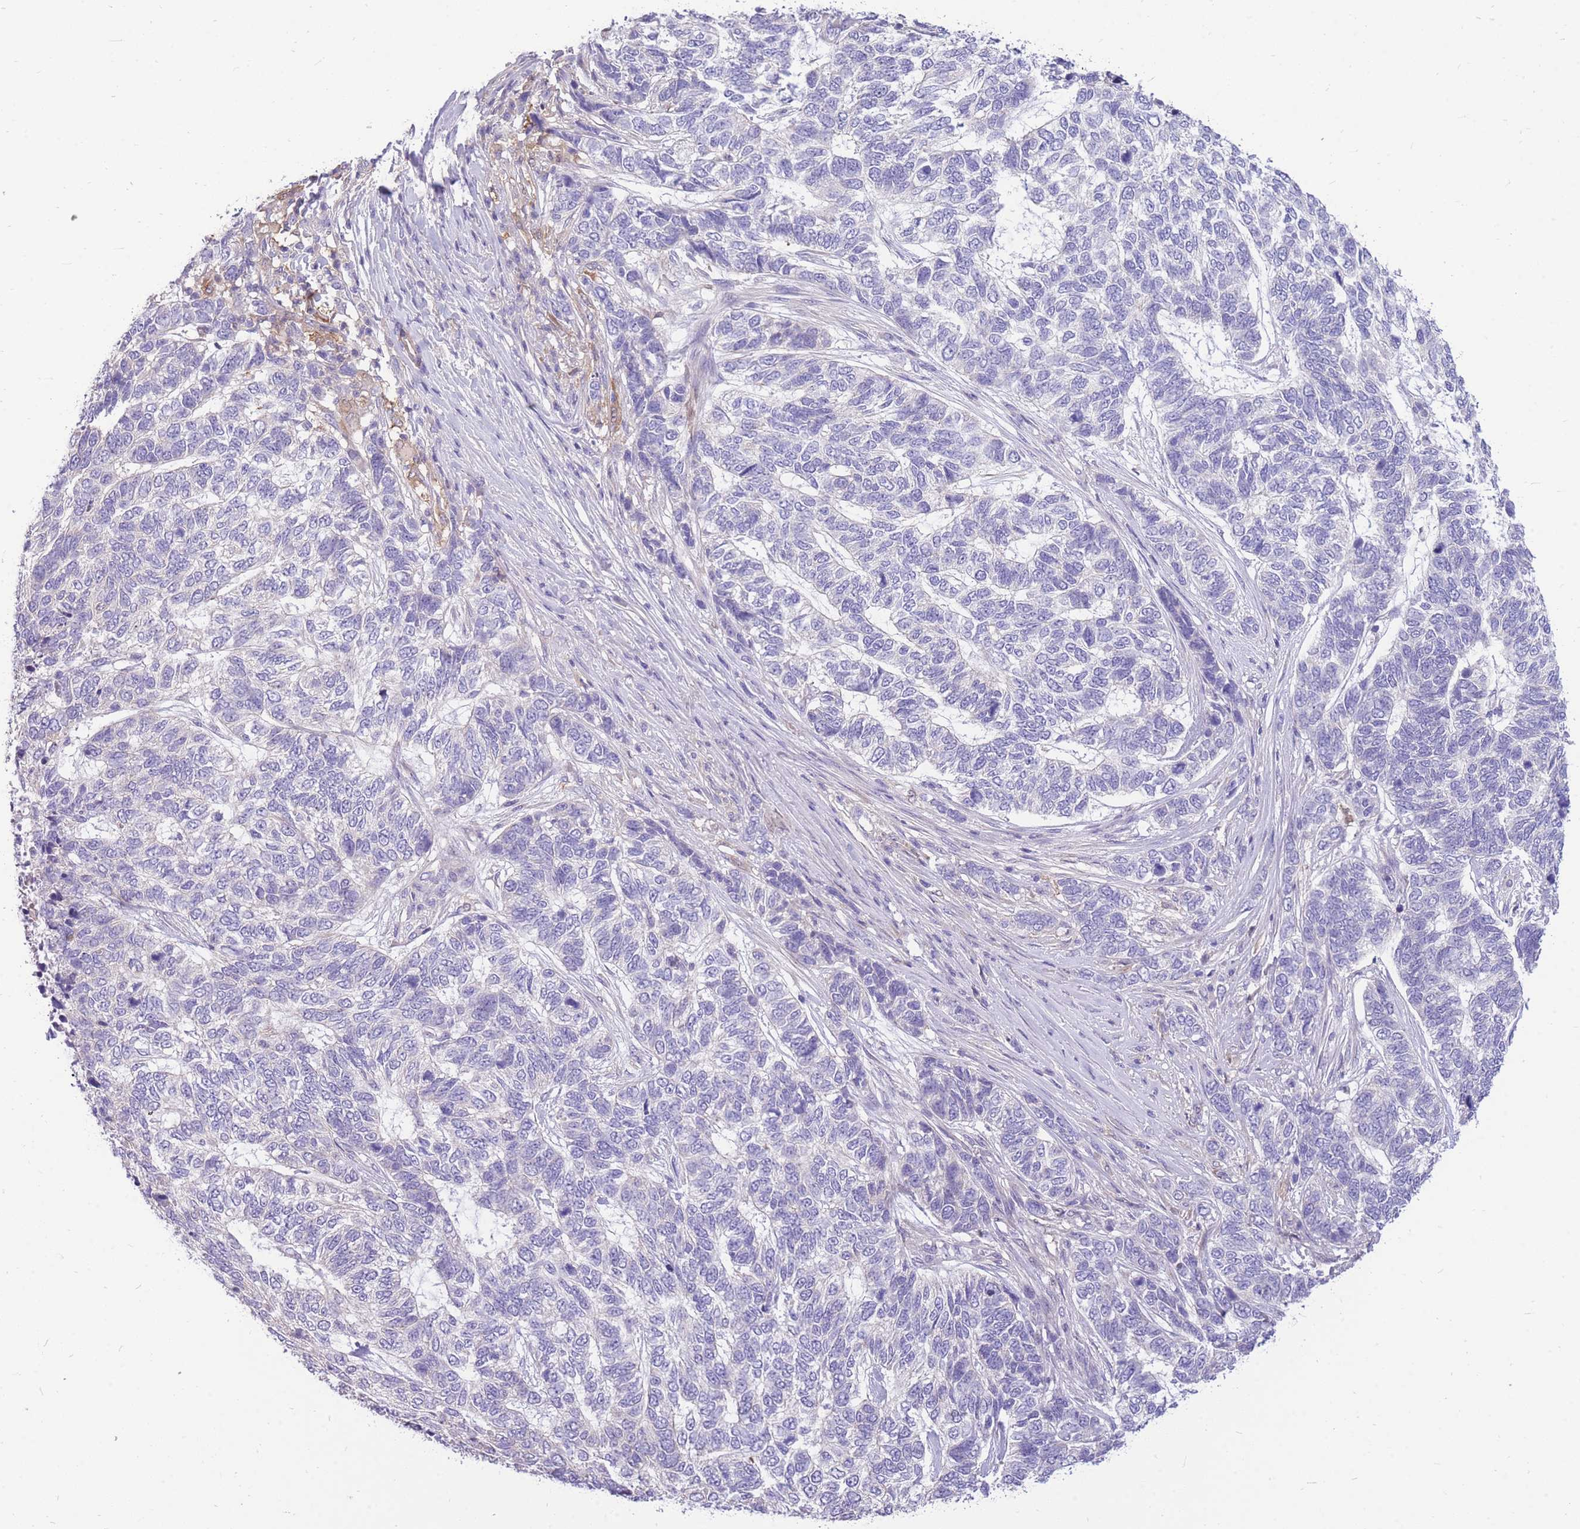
{"staining": {"intensity": "negative", "quantity": "none", "location": "none"}, "tissue": "skin cancer", "cell_type": "Tumor cells", "image_type": "cancer", "snomed": [{"axis": "morphology", "description": "Basal cell carcinoma"}, {"axis": "topography", "description": "Skin"}], "caption": "Immunohistochemical staining of skin cancer (basal cell carcinoma) reveals no significant positivity in tumor cells.", "gene": "OR5T1", "patient": {"sex": "female", "age": 65}}